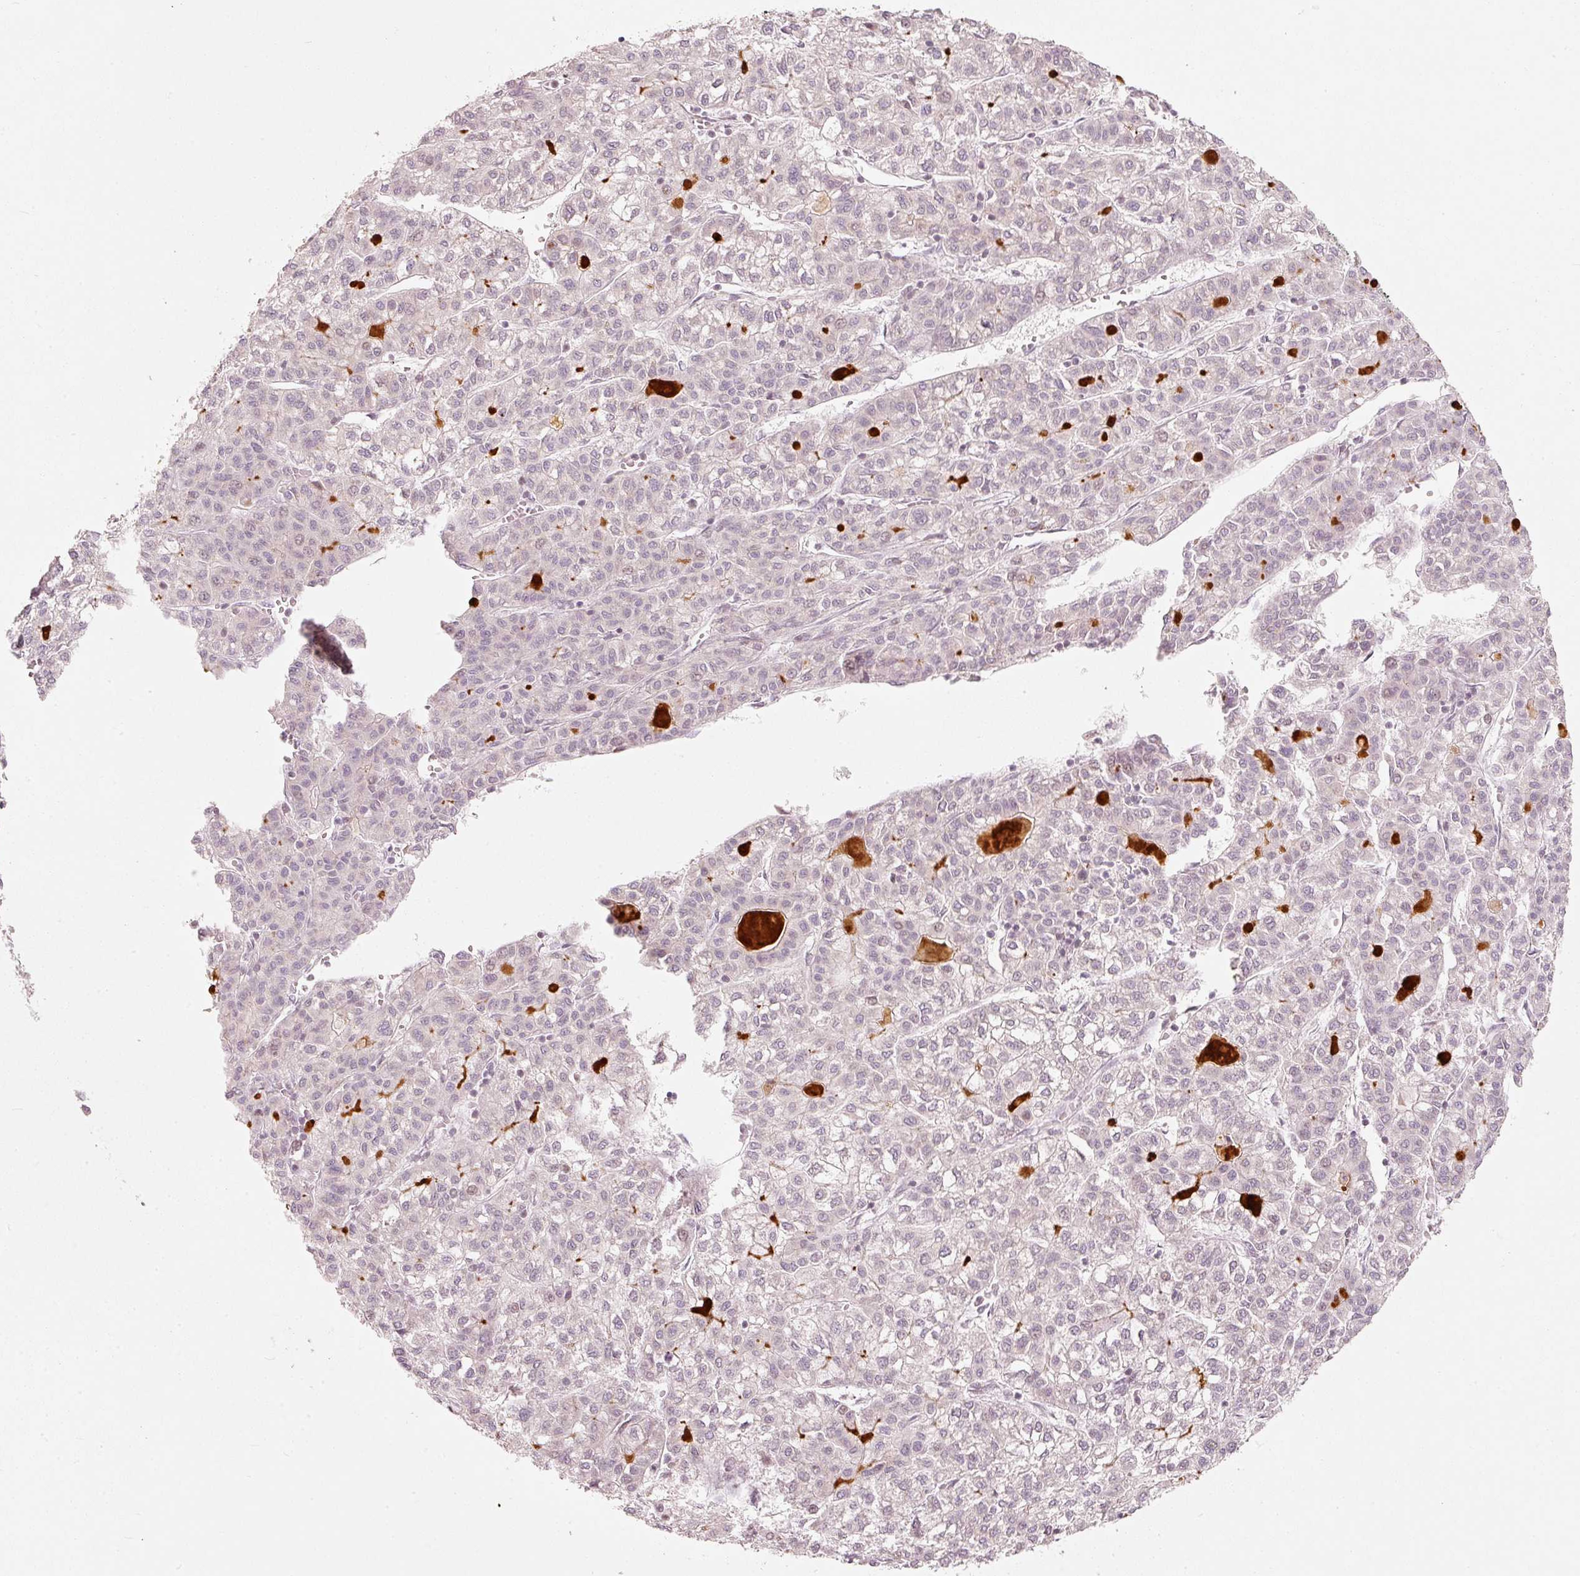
{"staining": {"intensity": "negative", "quantity": "none", "location": "none"}, "tissue": "liver cancer", "cell_type": "Tumor cells", "image_type": "cancer", "snomed": [{"axis": "morphology", "description": "Carcinoma, Hepatocellular, NOS"}, {"axis": "topography", "description": "Liver"}], "caption": "Human liver cancer (hepatocellular carcinoma) stained for a protein using immunohistochemistry exhibits no staining in tumor cells.", "gene": "SLC20A1", "patient": {"sex": "female", "age": 43}}